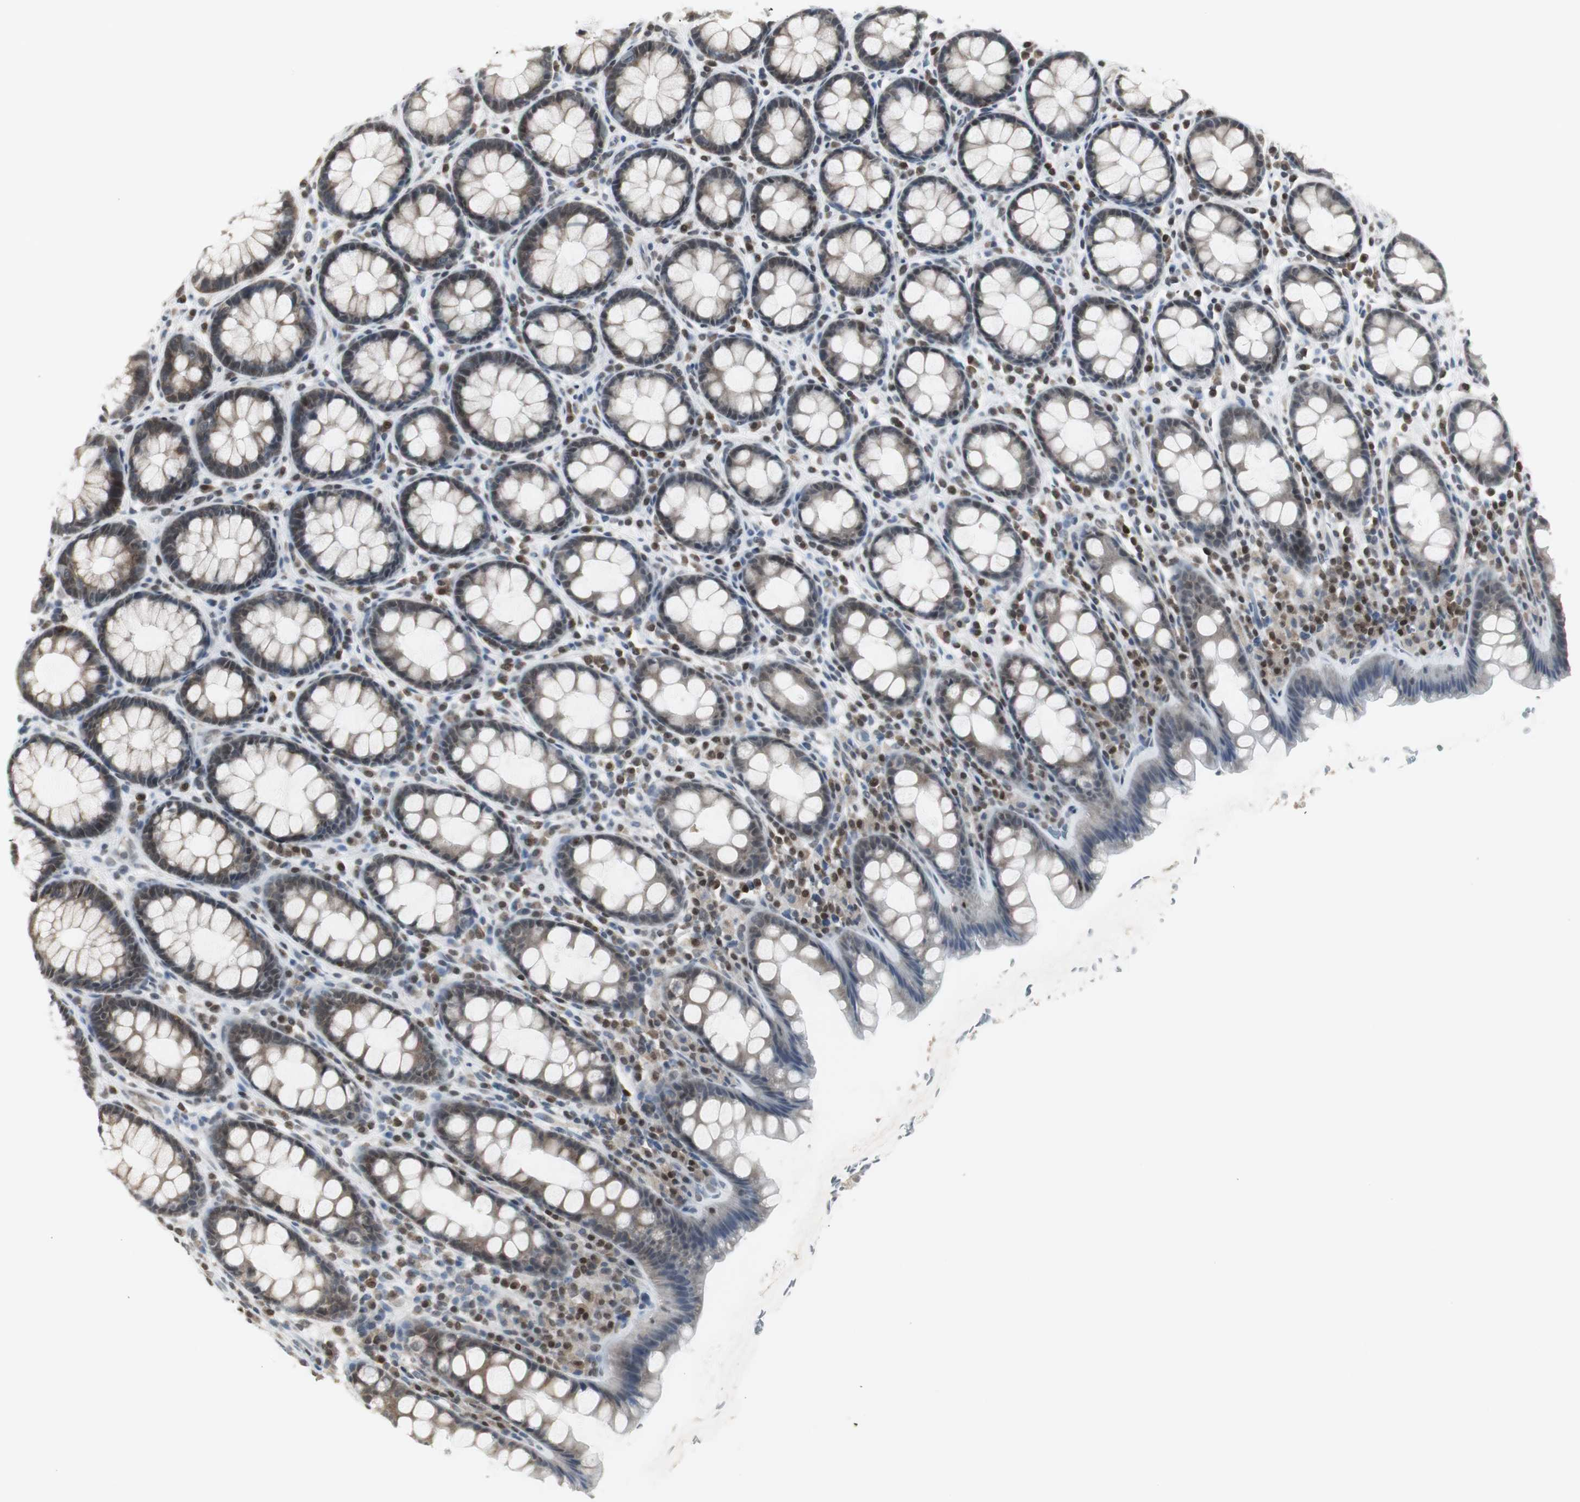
{"staining": {"intensity": "moderate", "quantity": "25%-75%", "location": "cytoplasmic/membranous,nuclear"}, "tissue": "rectum", "cell_type": "Glandular cells", "image_type": "normal", "snomed": [{"axis": "morphology", "description": "Normal tissue, NOS"}, {"axis": "topography", "description": "Rectum"}], "caption": "Brown immunohistochemical staining in benign rectum exhibits moderate cytoplasmic/membranous,nuclear positivity in about 25%-75% of glandular cells. Using DAB (3,3'-diaminobenzidine) (brown) and hematoxylin (blue) stains, captured at high magnification using brightfield microscopy.", "gene": "MPG", "patient": {"sex": "male", "age": 92}}